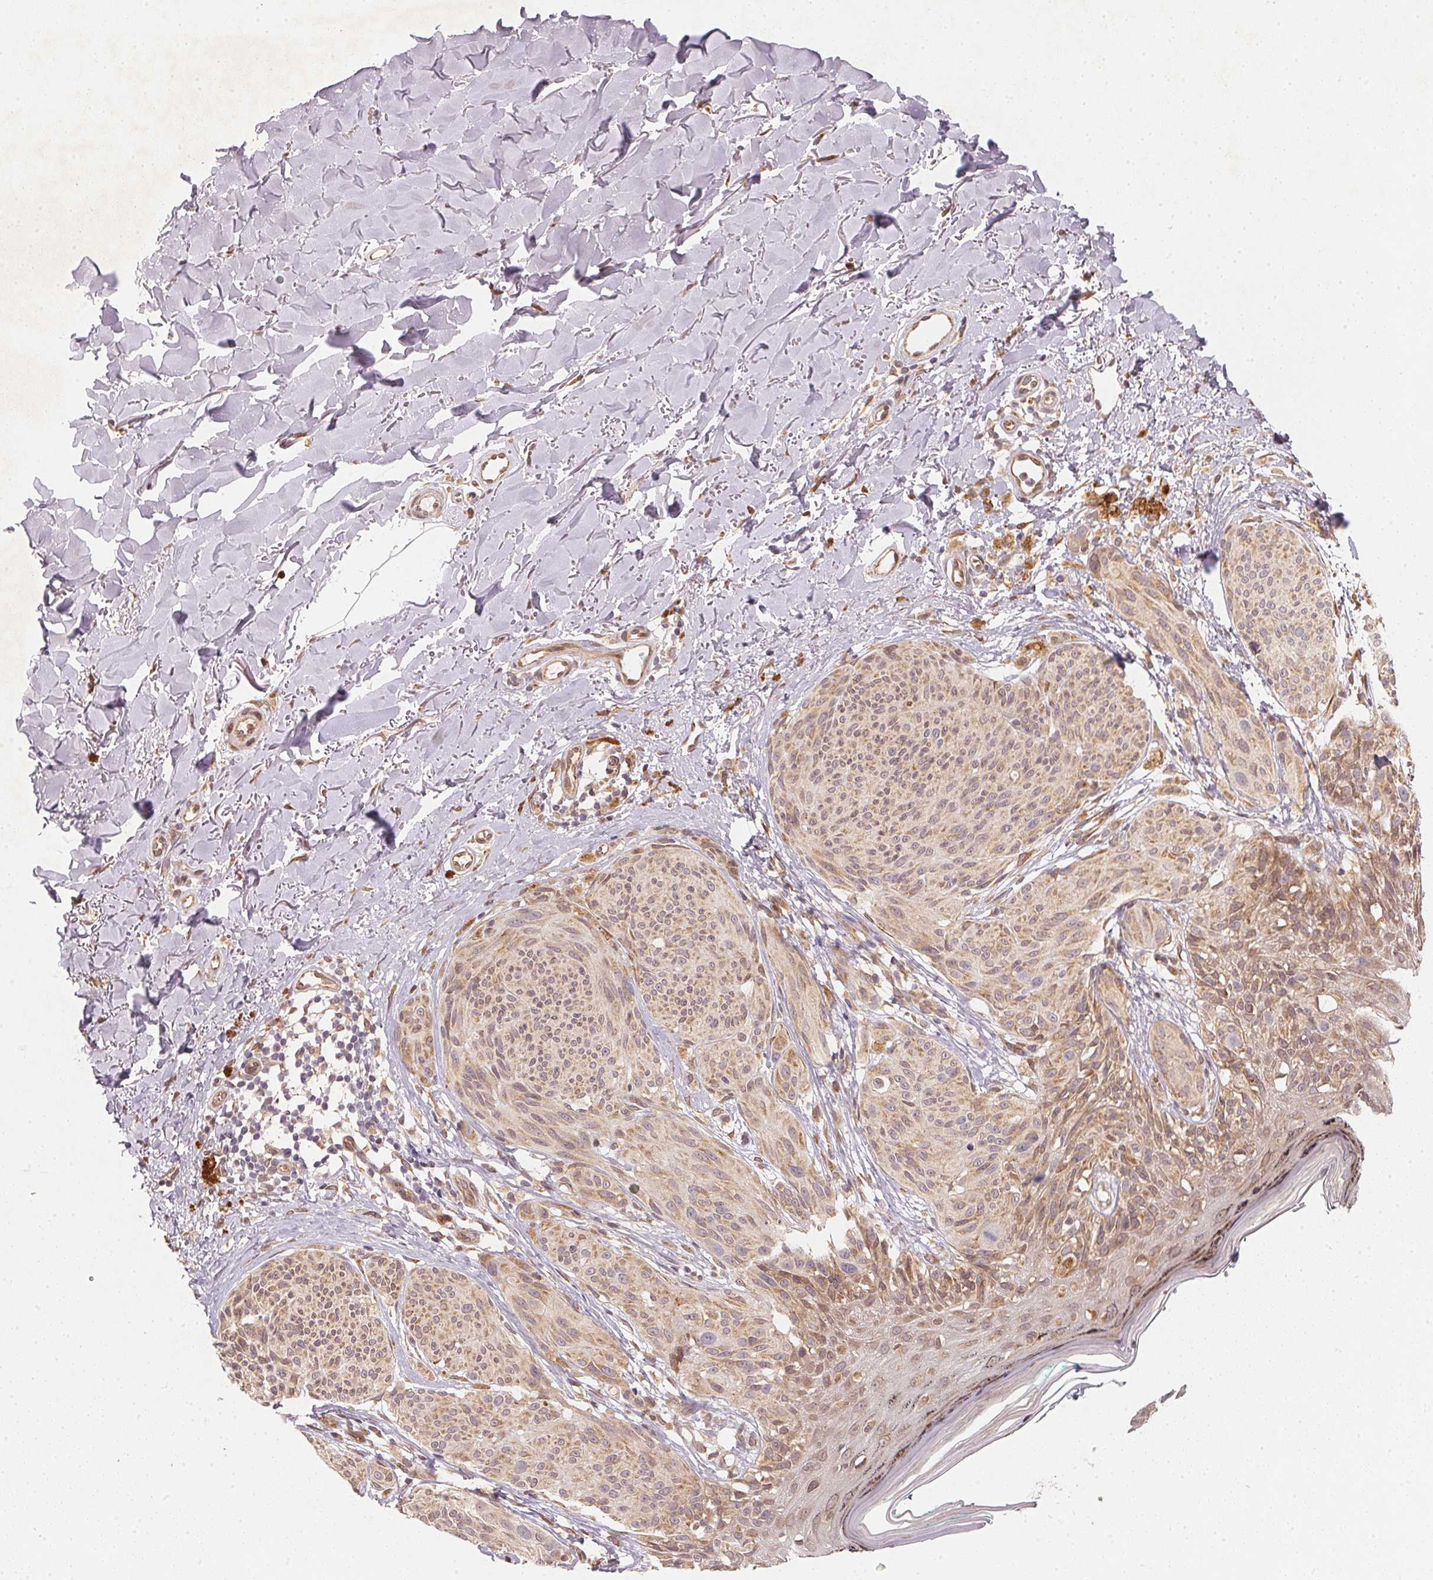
{"staining": {"intensity": "weak", "quantity": "25%-75%", "location": "cytoplasmic/membranous"}, "tissue": "melanoma", "cell_type": "Tumor cells", "image_type": "cancer", "snomed": [{"axis": "morphology", "description": "Malignant melanoma, NOS"}, {"axis": "topography", "description": "Skin"}], "caption": "Melanoma was stained to show a protein in brown. There is low levels of weak cytoplasmic/membranous positivity in about 25%-75% of tumor cells.", "gene": "EI24", "patient": {"sex": "female", "age": 87}}